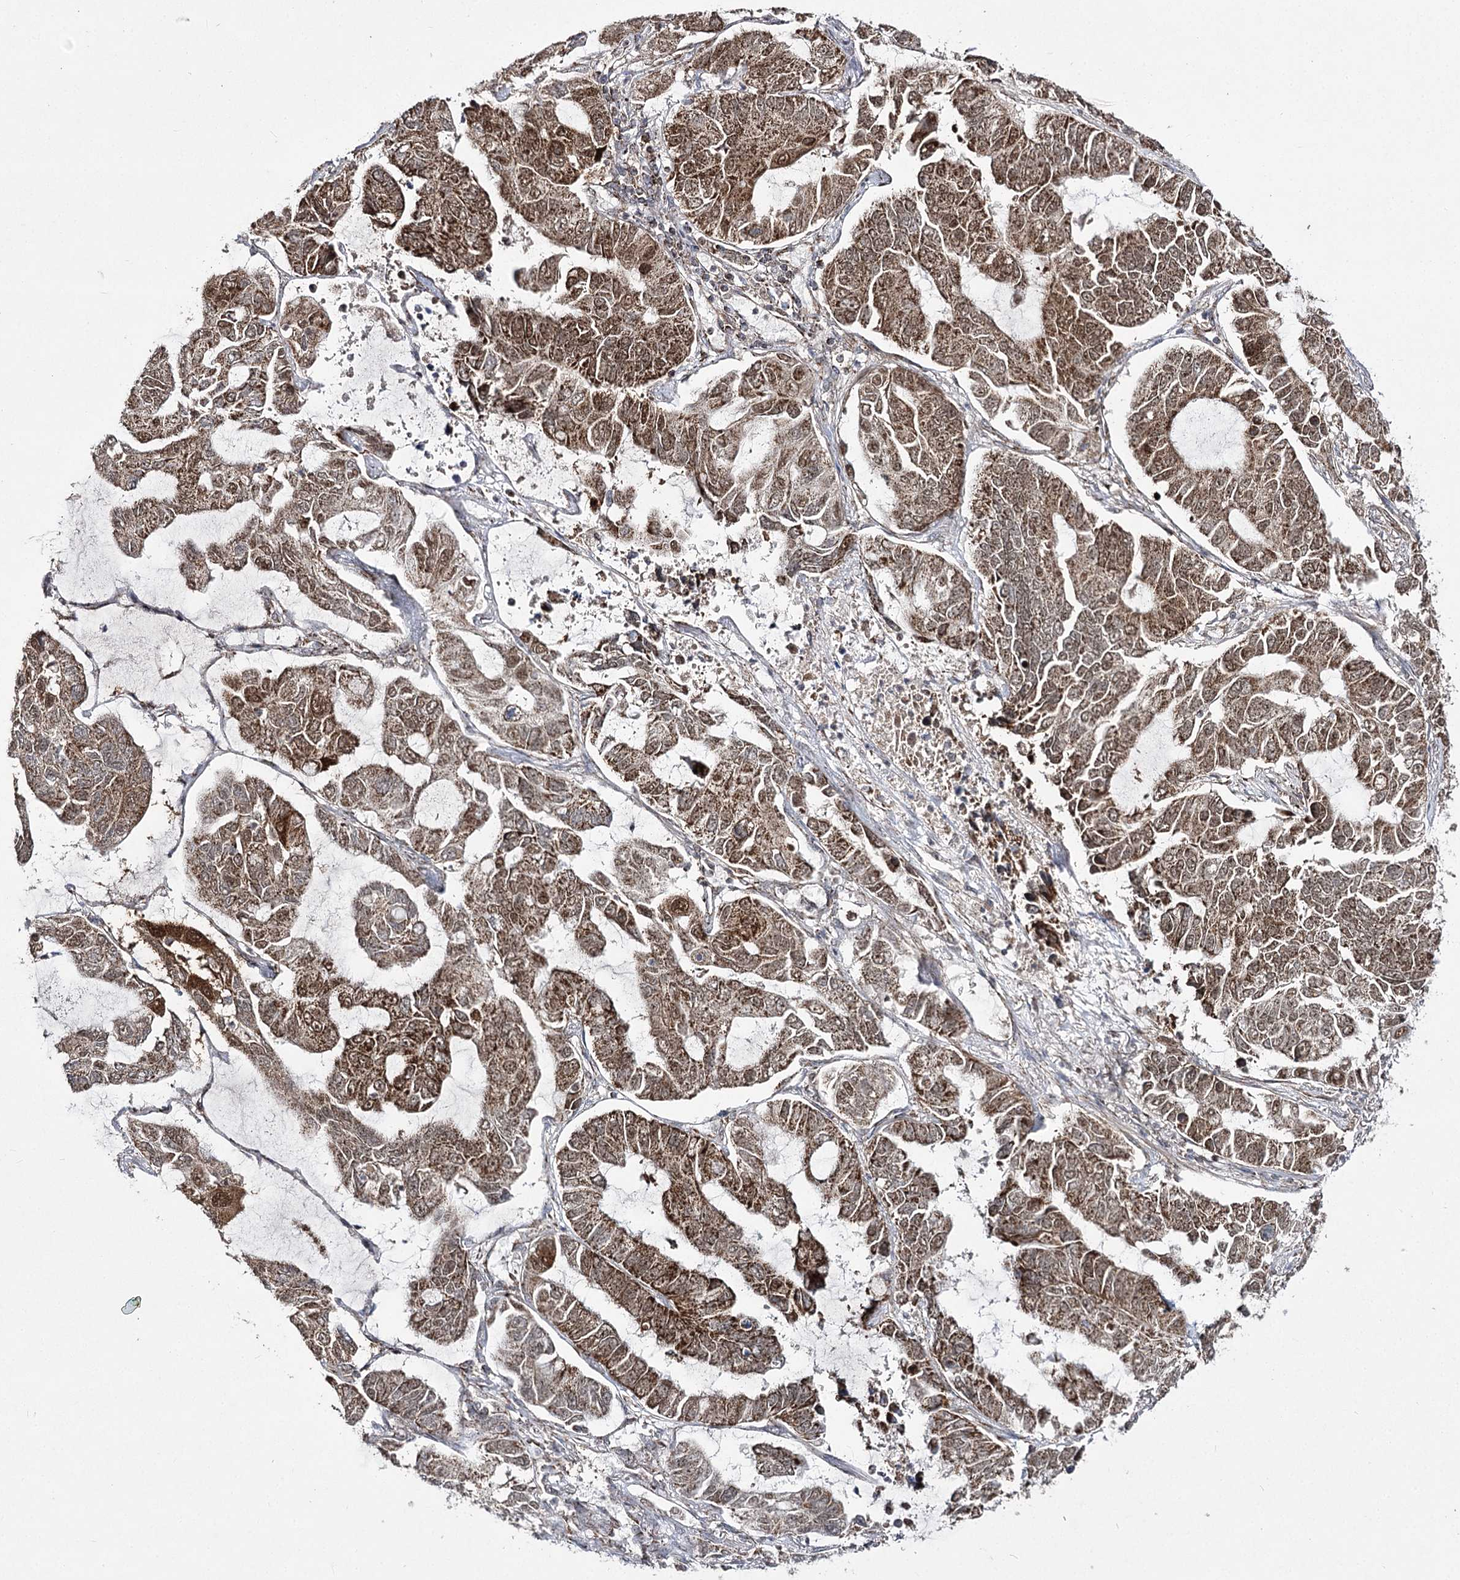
{"staining": {"intensity": "strong", "quantity": ">75%", "location": "cytoplasmic/membranous,nuclear"}, "tissue": "lung cancer", "cell_type": "Tumor cells", "image_type": "cancer", "snomed": [{"axis": "morphology", "description": "Adenocarcinoma, NOS"}, {"axis": "topography", "description": "Lung"}], "caption": "Protein staining of lung cancer (adenocarcinoma) tissue shows strong cytoplasmic/membranous and nuclear positivity in approximately >75% of tumor cells.", "gene": "SLC4A1AP", "patient": {"sex": "male", "age": 64}}